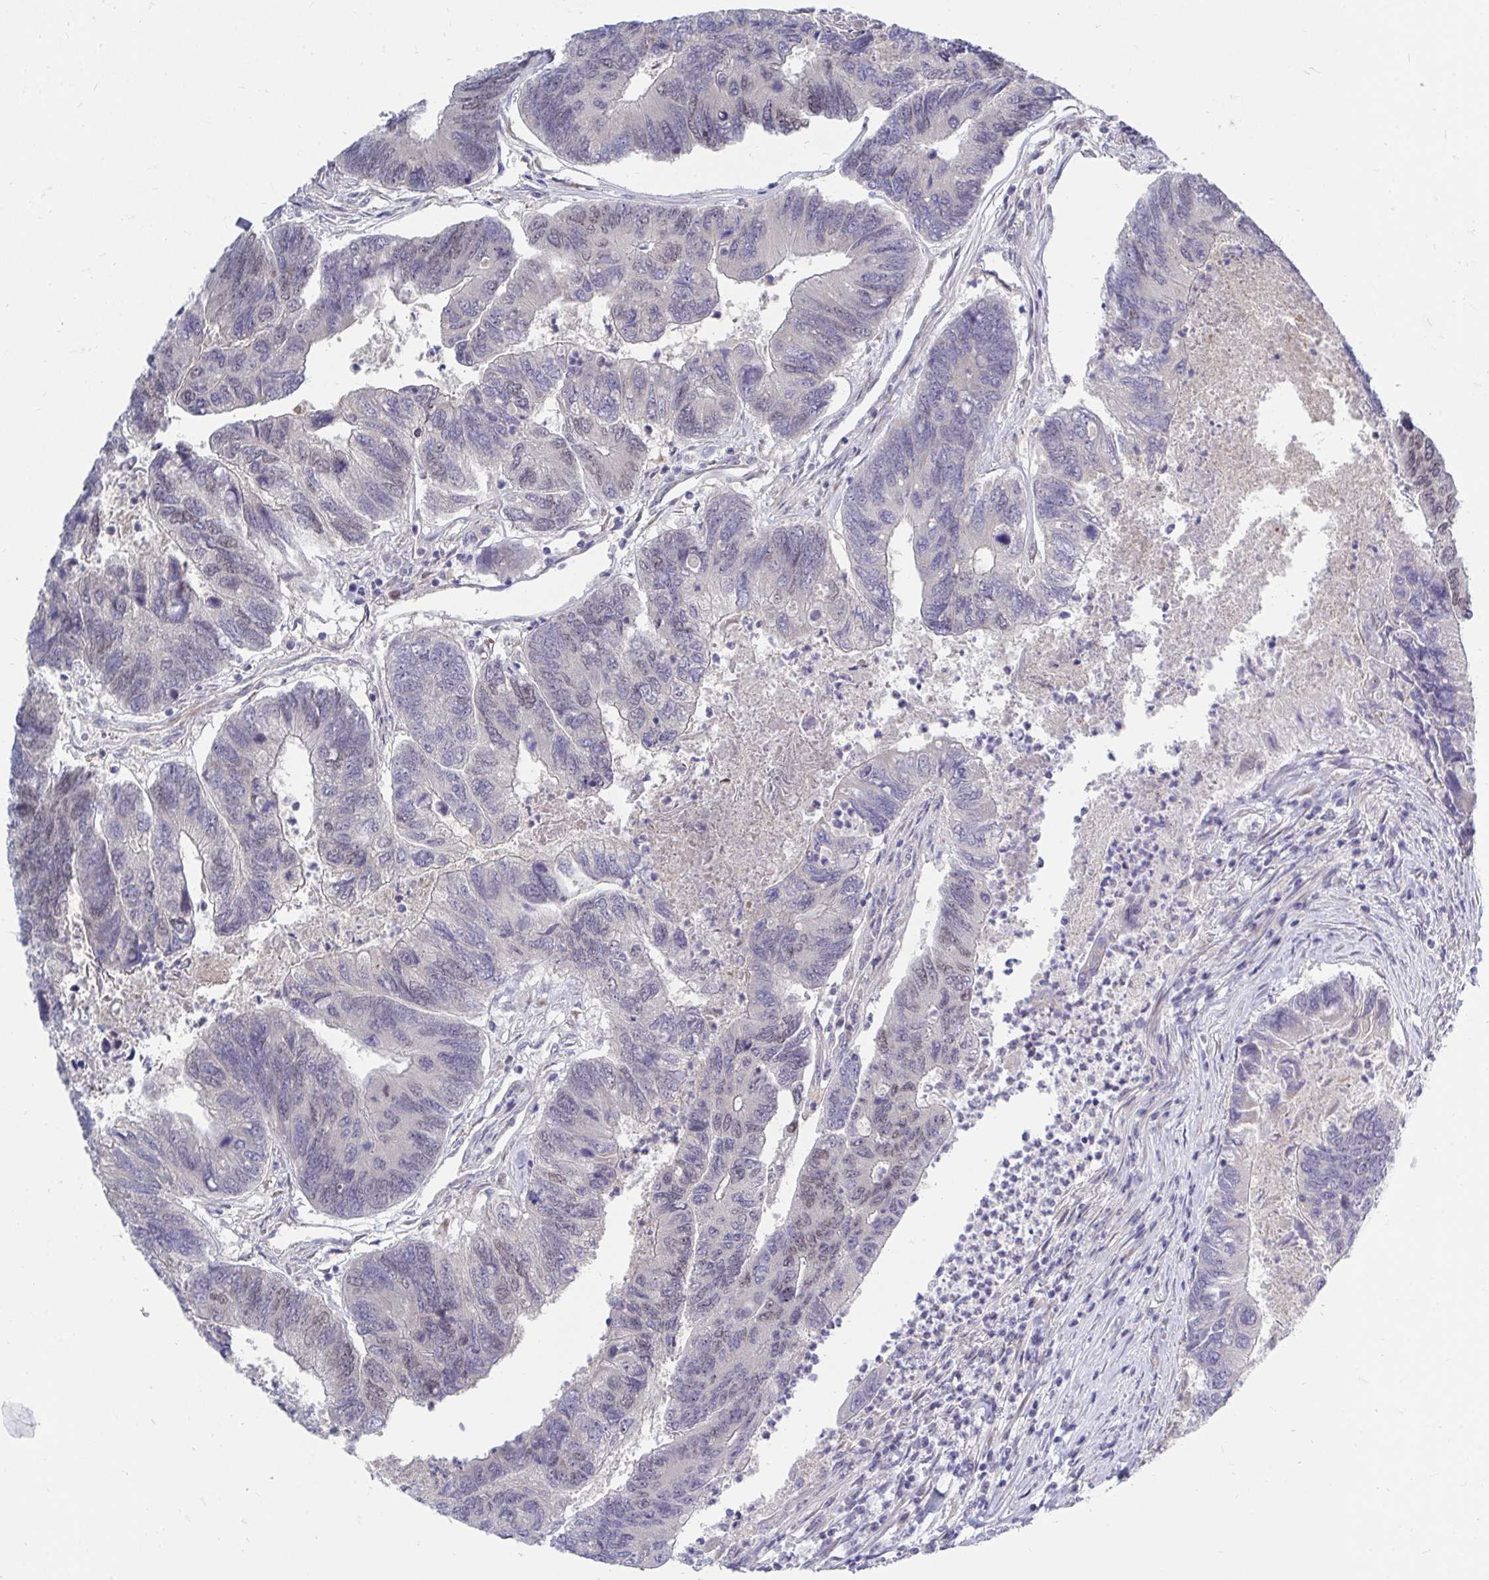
{"staining": {"intensity": "weak", "quantity": "<25%", "location": "nuclear"}, "tissue": "colorectal cancer", "cell_type": "Tumor cells", "image_type": "cancer", "snomed": [{"axis": "morphology", "description": "Adenocarcinoma, NOS"}, {"axis": "topography", "description": "Colon"}], "caption": "Tumor cells show no significant staining in colorectal adenocarcinoma.", "gene": "MROH8", "patient": {"sex": "female", "age": 67}}